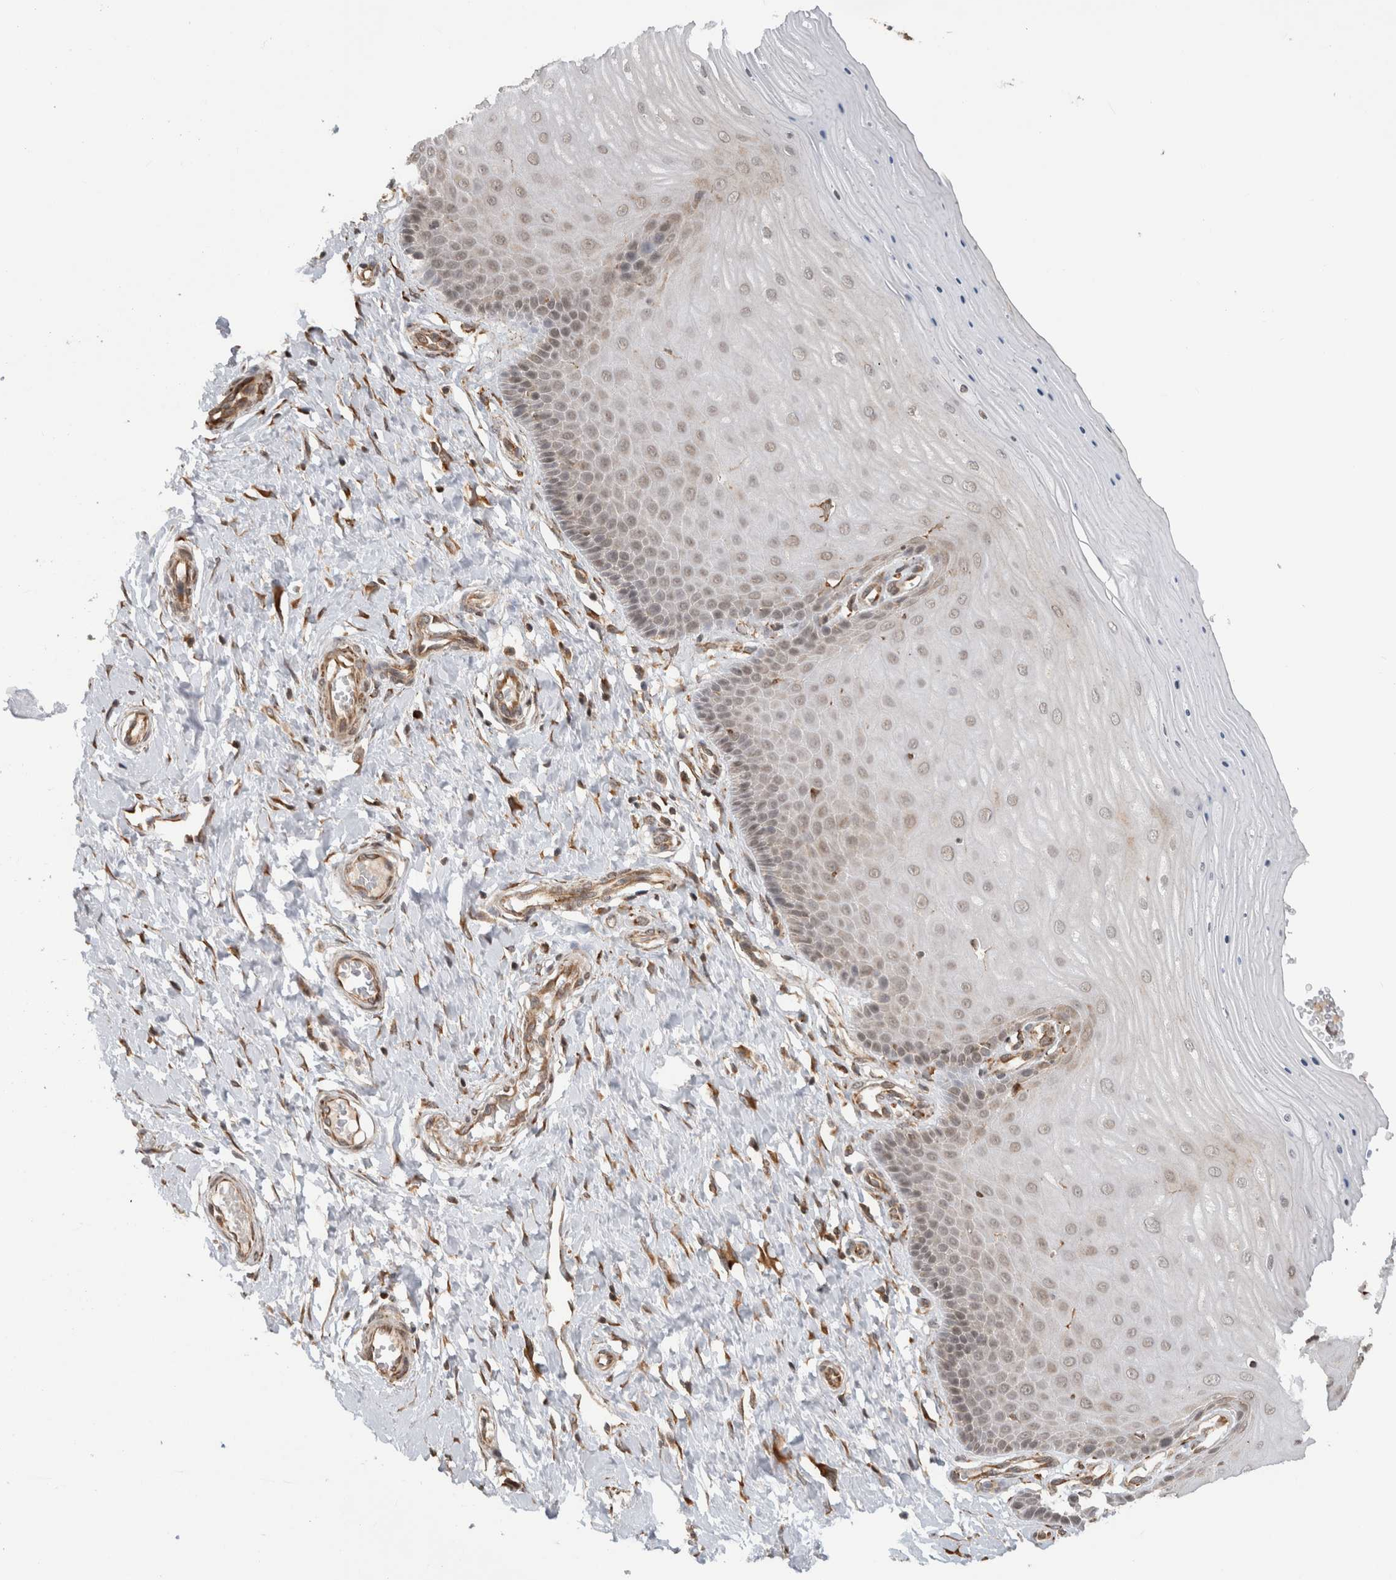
{"staining": {"intensity": "moderate", "quantity": ">75%", "location": "cytoplasmic/membranous,nuclear"}, "tissue": "cervix", "cell_type": "Glandular cells", "image_type": "normal", "snomed": [{"axis": "morphology", "description": "Normal tissue, NOS"}, {"axis": "topography", "description": "Cervix"}], "caption": "The histopathology image shows a brown stain indicating the presence of a protein in the cytoplasmic/membranous,nuclear of glandular cells in cervix. The staining was performed using DAB (3,3'-diaminobenzidine) to visualize the protein expression in brown, while the nuclei were stained in blue with hematoxylin (Magnification: 20x).", "gene": "MS4A7", "patient": {"sex": "female", "age": 55}}